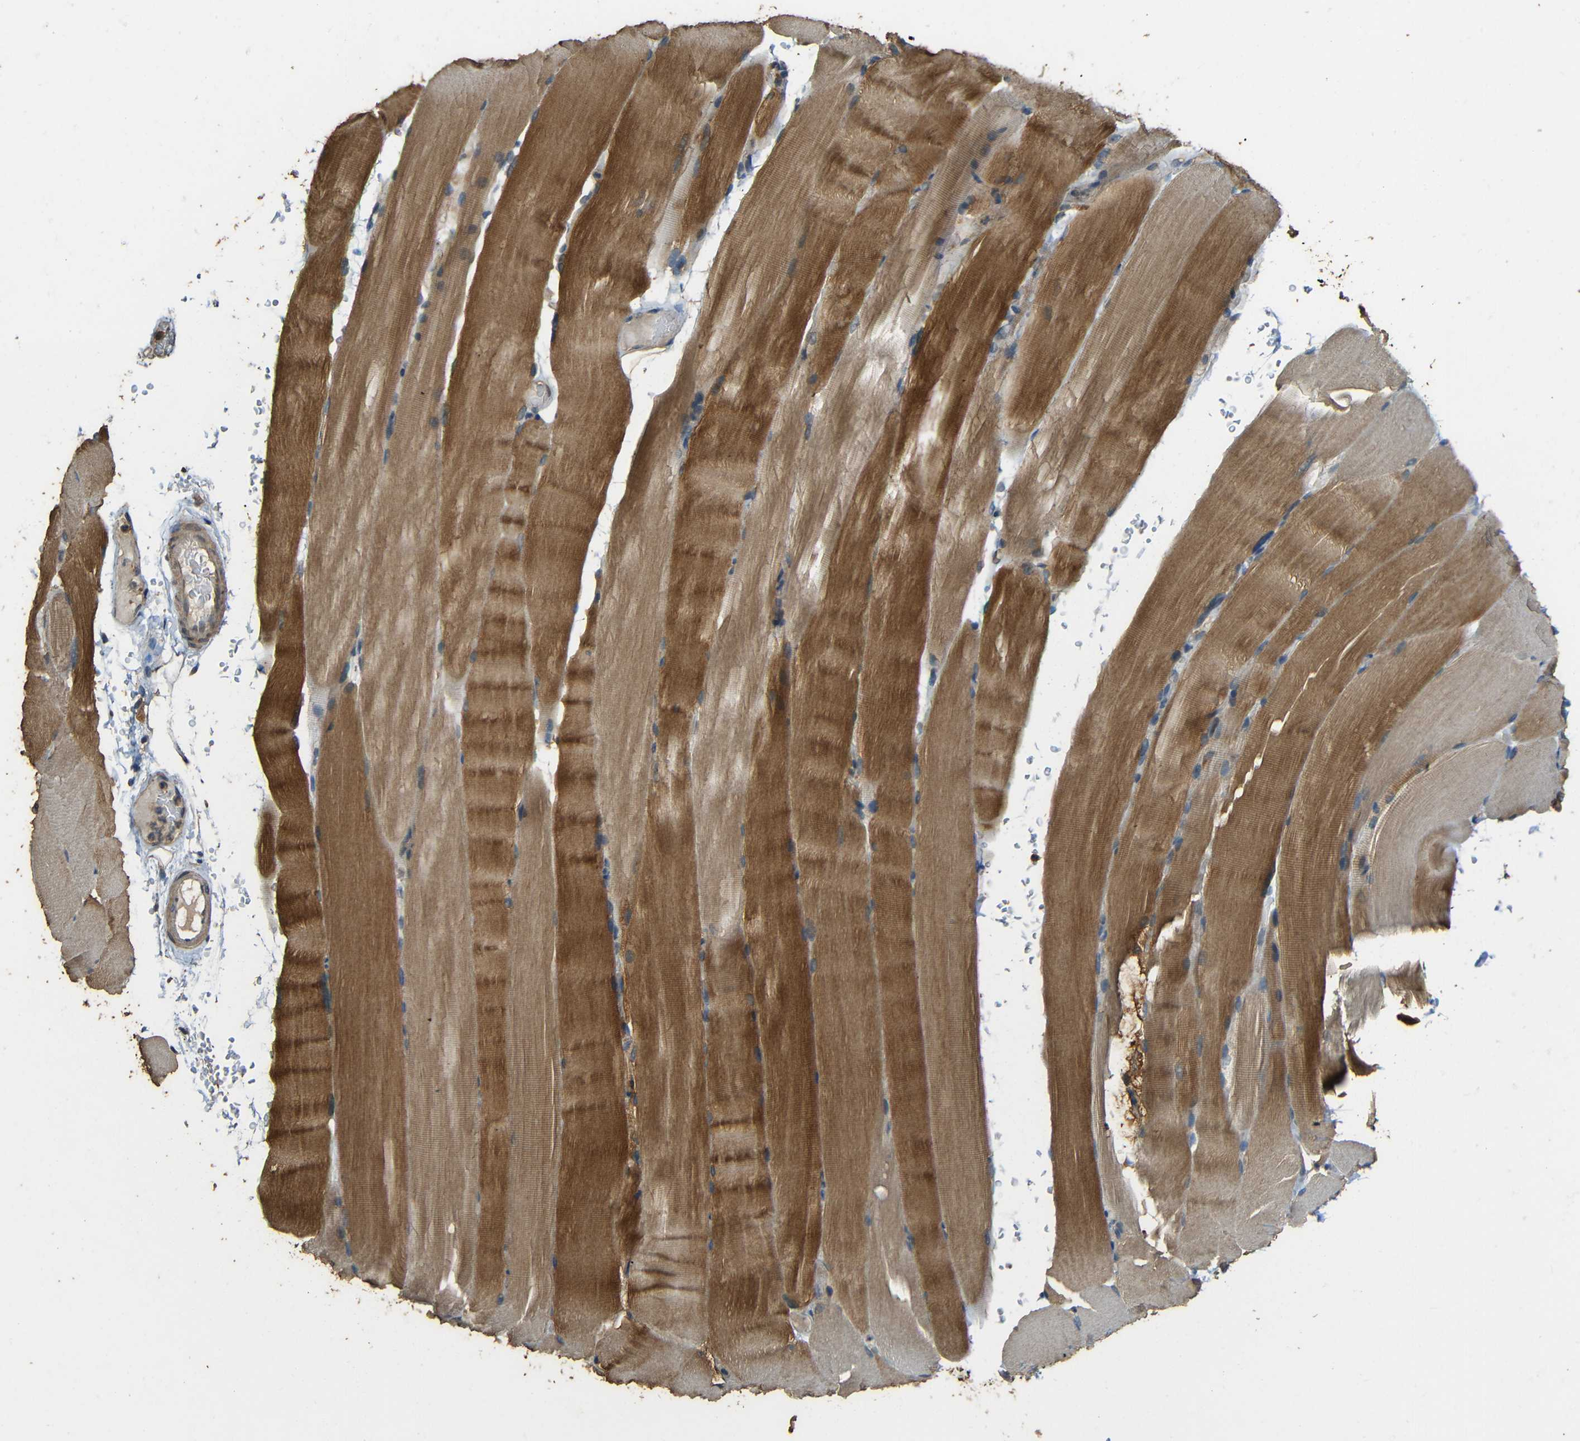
{"staining": {"intensity": "moderate", "quantity": "25%-75%", "location": "cytoplasmic/membranous"}, "tissue": "skeletal muscle", "cell_type": "Myocytes", "image_type": "normal", "snomed": [{"axis": "morphology", "description": "Normal tissue, NOS"}, {"axis": "topography", "description": "Skeletal muscle"}, {"axis": "topography", "description": "Parathyroid gland"}], "caption": "Skeletal muscle stained with DAB (3,3'-diaminobenzidine) immunohistochemistry shows medium levels of moderate cytoplasmic/membranous expression in approximately 25%-75% of myocytes. The protein of interest is stained brown, and the nuclei are stained in blue (DAB IHC with brightfield microscopy, high magnification).", "gene": "PDE5A", "patient": {"sex": "female", "age": 37}}